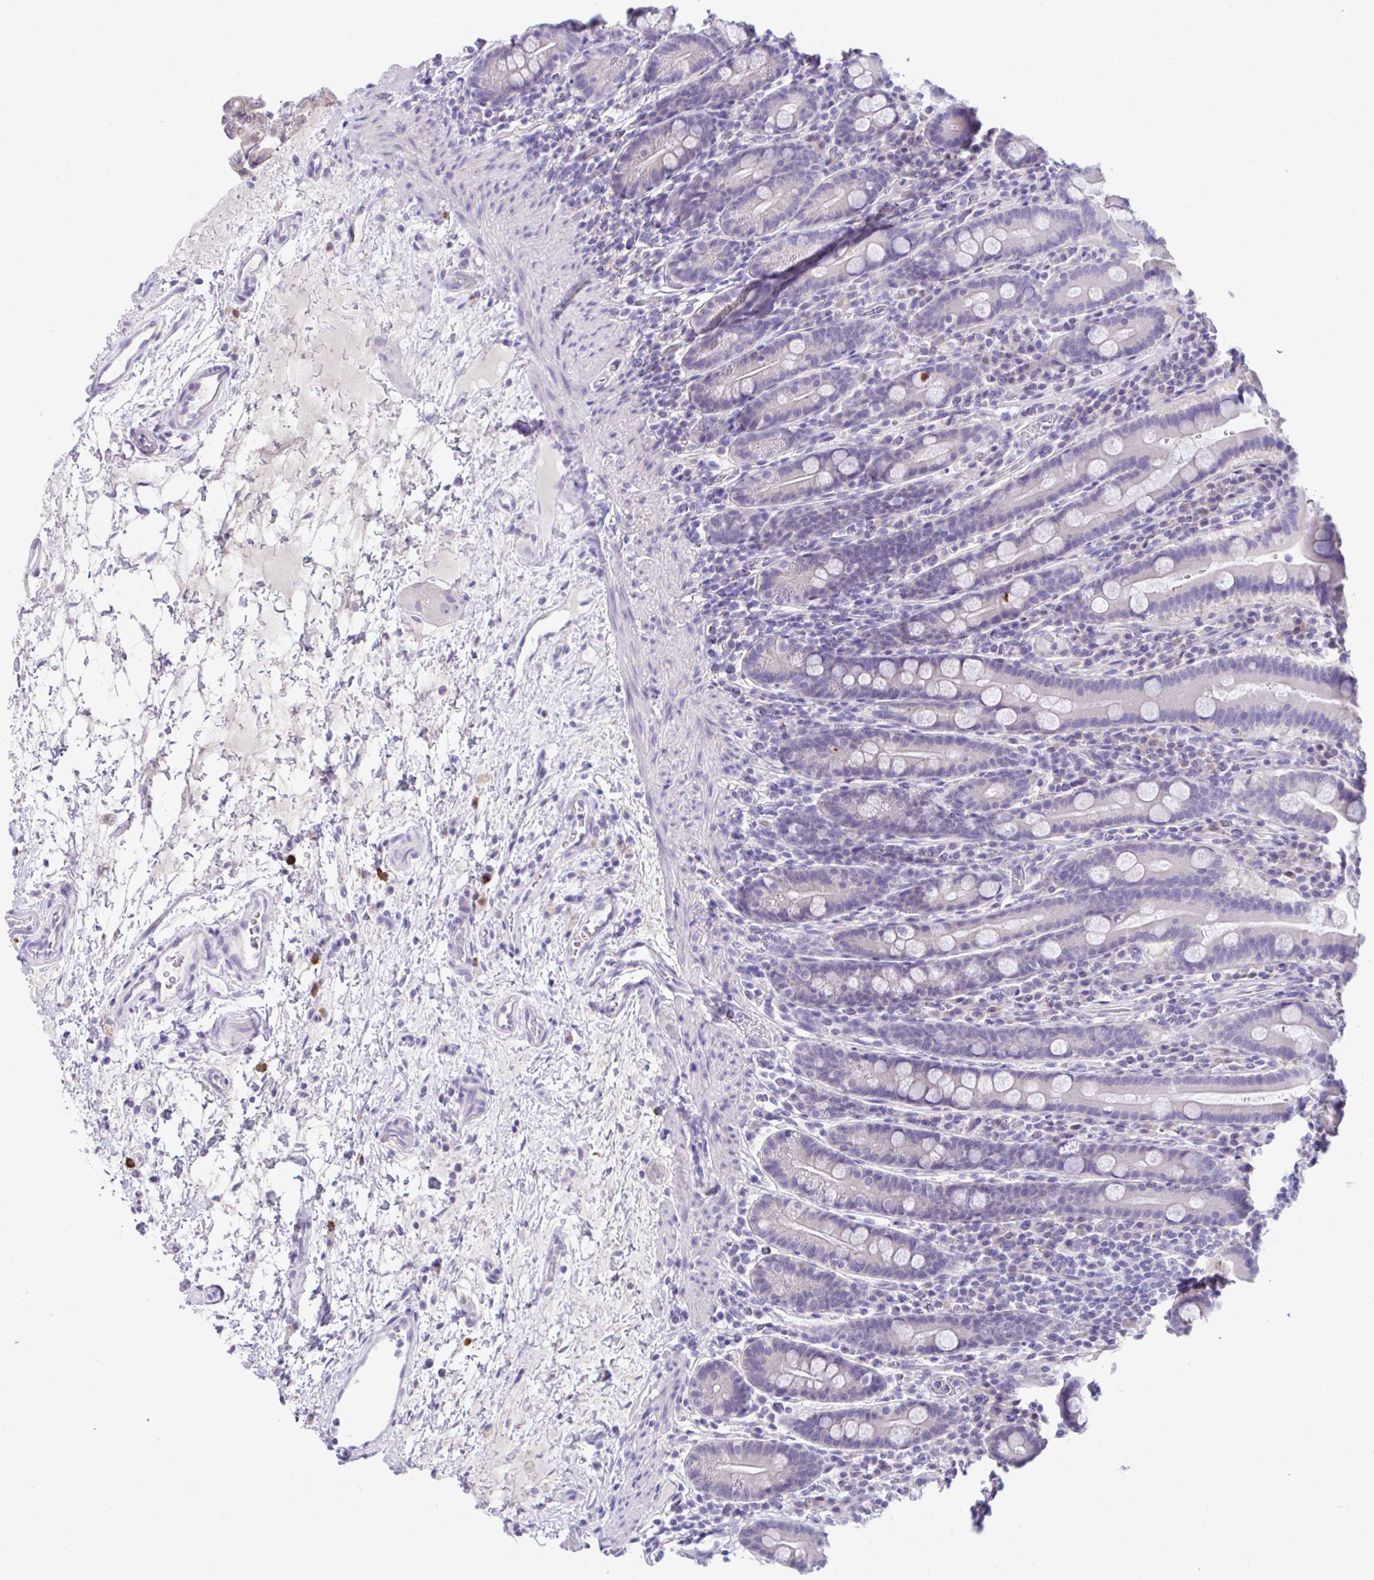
{"staining": {"intensity": "negative", "quantity": "none", "location": "none"}, "tissue": "small intestine", "cell_type": "Glandular cells", "image_type": "normal", "snomed": [{"axis": "morphology", "description": "Normal tissue, NOS"}, {"axis": "topography", "description": "Small intestine"}], "caption": "IHC of benign small intestine reveals no expression in glandular cells.", "gene": "HACD4", "patient": {"sex": "male", "age": 26}}